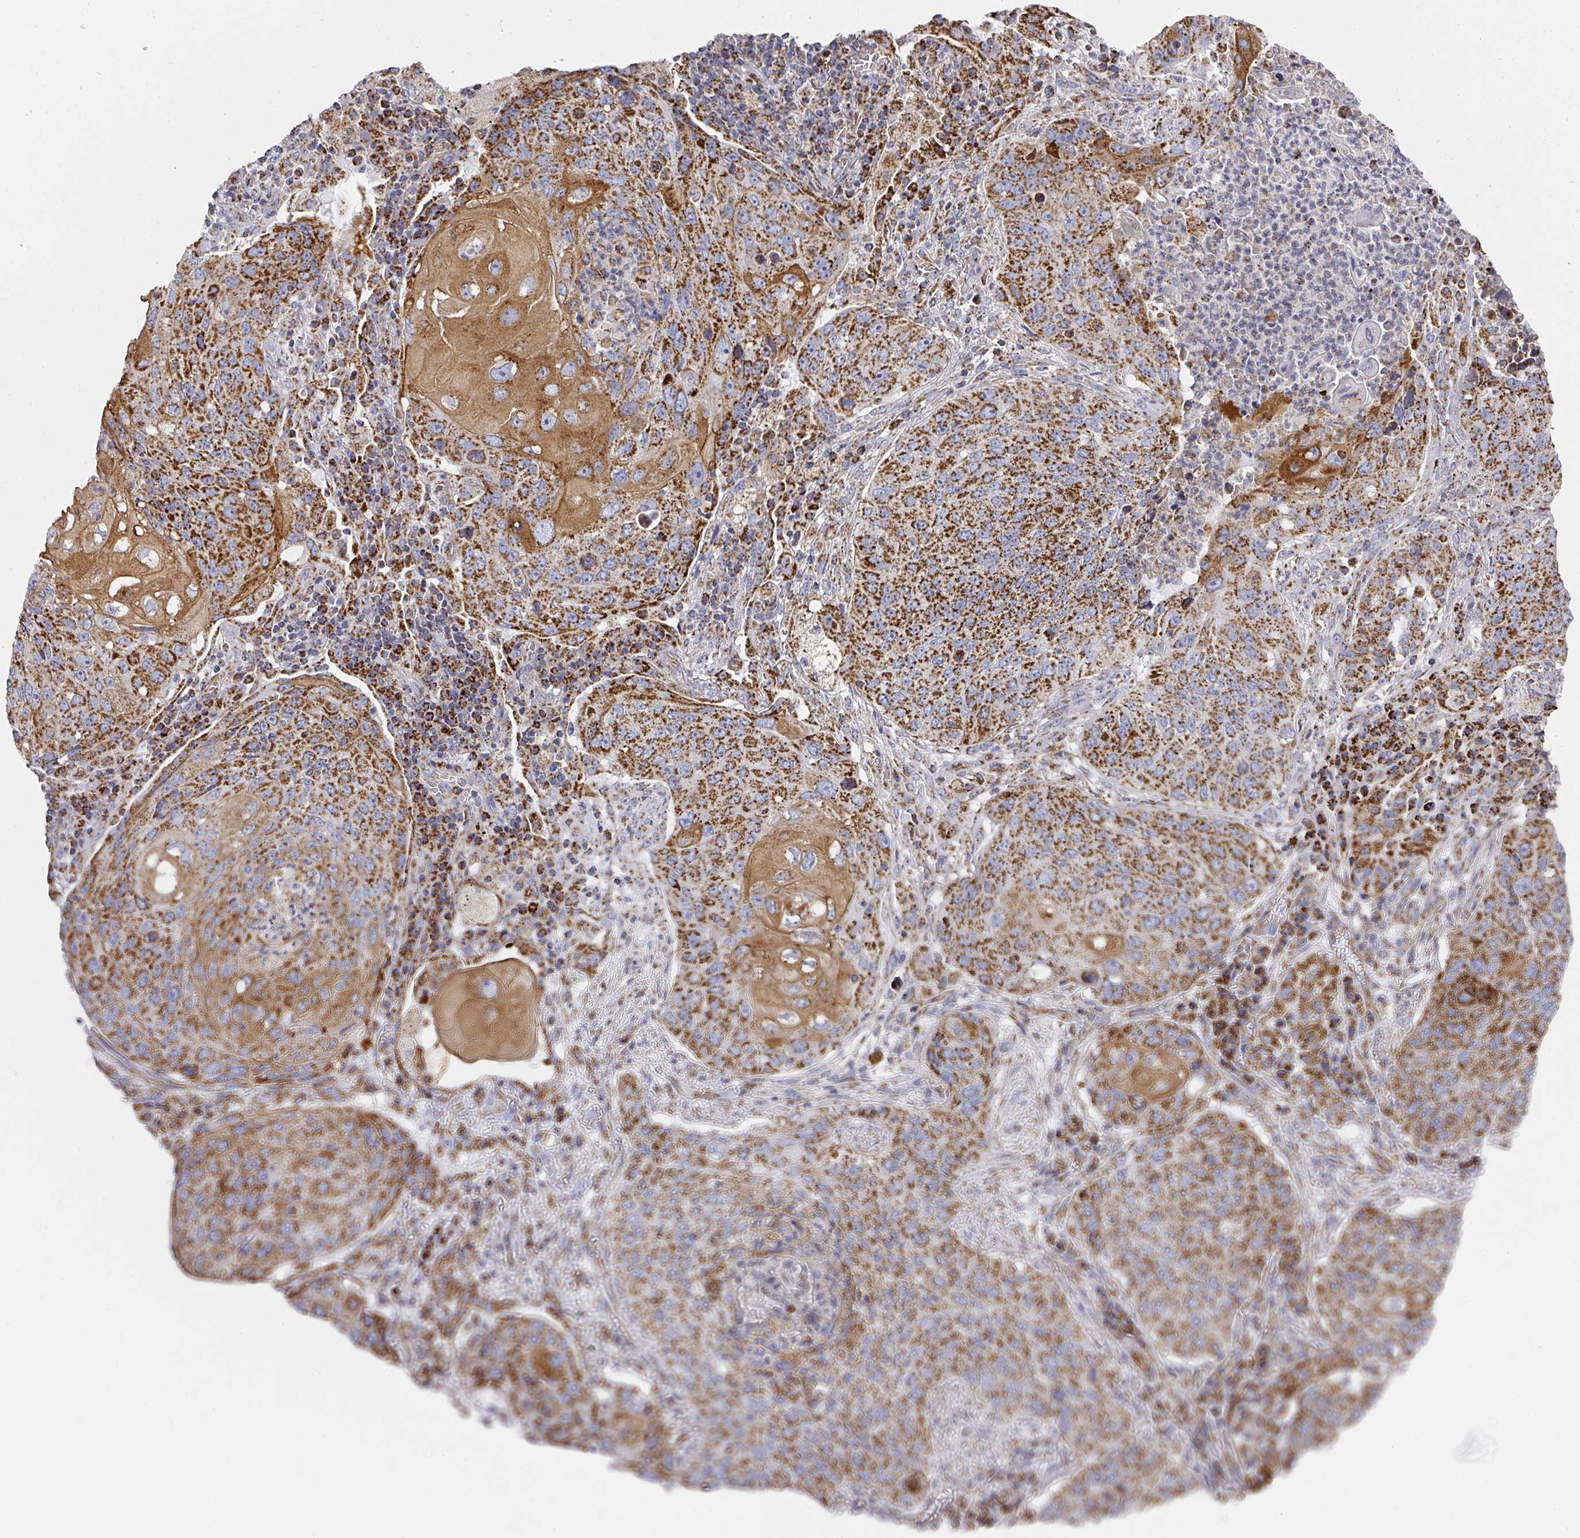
{"staining": {"intensity": "strong", "quantity": ">75%", "location": "cytoplasmic/membranous"}, "tissue": "lung cancer", "cell_type": "Tumor cells", "image_type": "cancer", "snomed": [{"axis": "morphology", "description": "Squamous cell carcinoma, NOS"}, {"axis": "topography", "description": "Lung"}], "caption": "Protein expression analysis of lung cancer (squamous cell carcinoma) exhibits strong cytoplasmic/membranous staining in about >75% of tumor cells.", "gene": "UQCRFS1", "patient": {"sex": "female", "age": 63}}